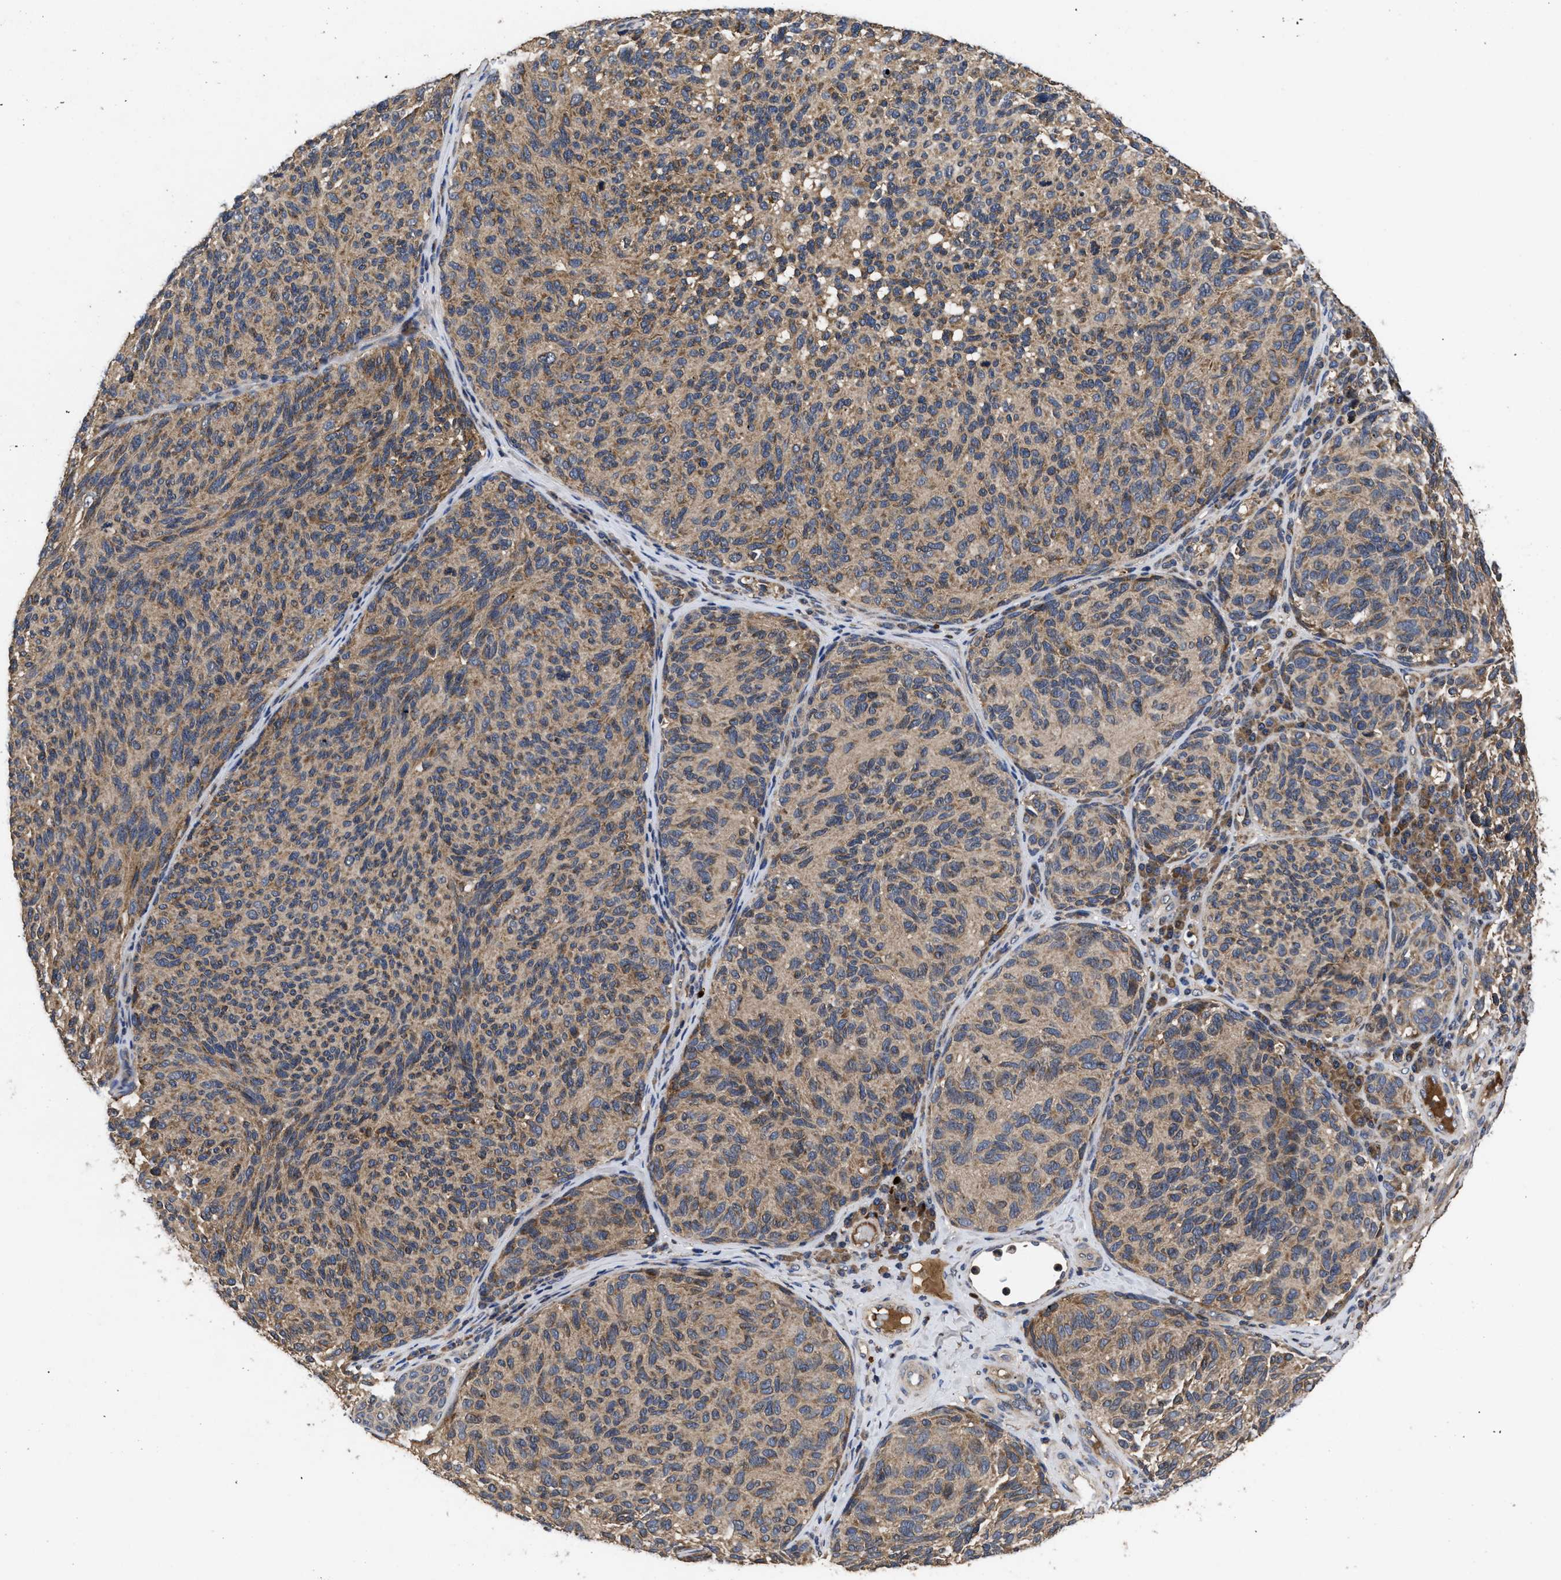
{"staining": {"intensity": "weak", "quantity": ">75%", "location": "cytoplasmic/membranous"}, "tissue": "melanoma", "cell_type": "Tumor cells", "image_type": "cancer", "snomed": [{"axis": "morphology", "description": "Malignant melanoma, NOS"}, {"axis": "topography", "description": "Skin"}], "caption": "Immunohistochemistry image of neoplastic tissue: human malignant melanoma stained using immunohistochemistry (IHC) shows low levels of weak protein expression localized specifically in the cytoplasmic/membranous of tumor cells, appearing as a cytoplasmic/membranous brown color.", "gene": "LRRC3", "patient": {"sex": "female", "age": 73}}